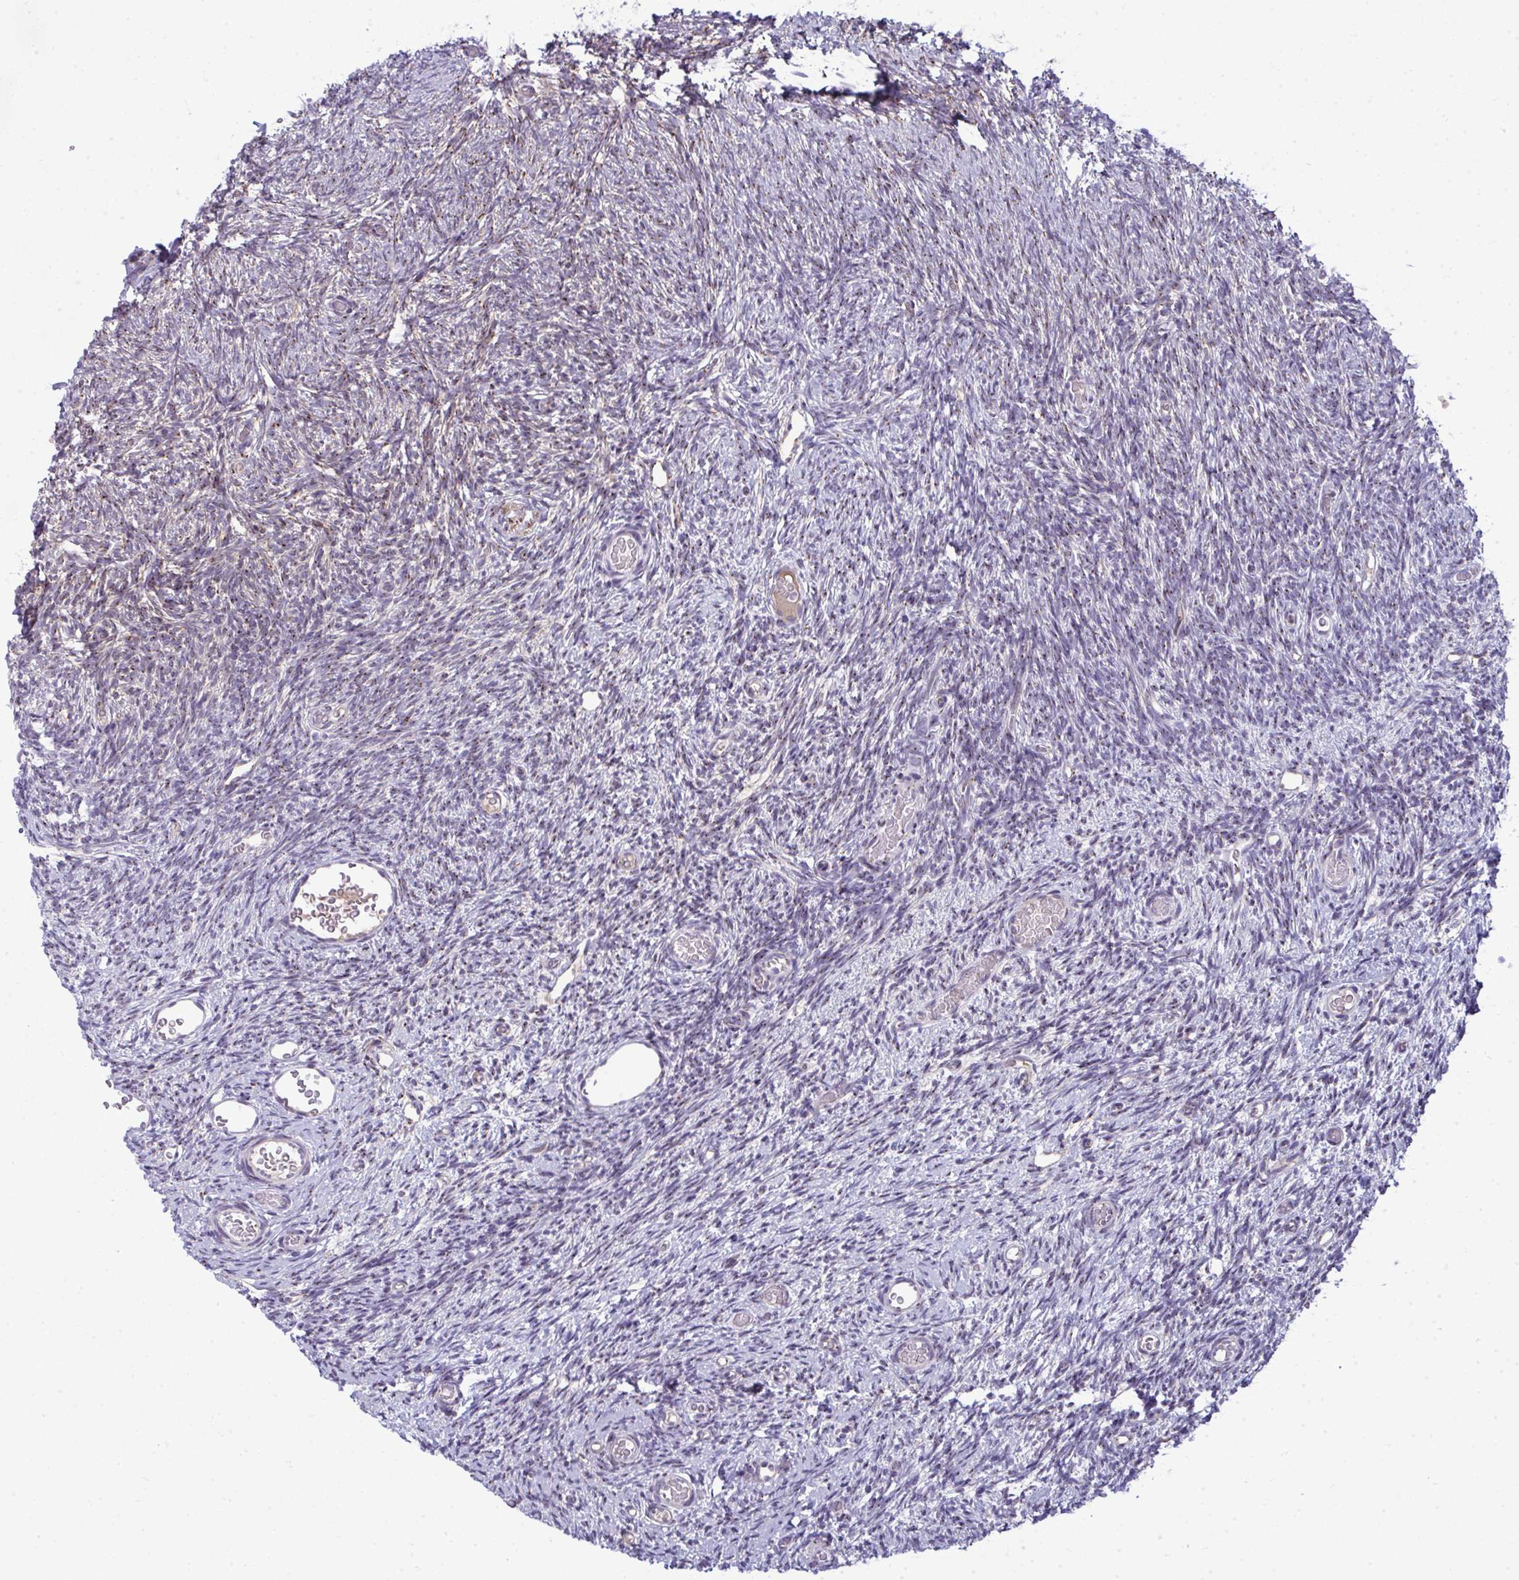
{"staining": {"intensity": "negative", "quantity": "none", "location": "none"}, "tissue": "ovary", "cell_type": "Ovarian stroma cells", "image_type": "normal", "snomed": [{"axis": "morphology", "description": "Normal tissue, NOS"}, {"axis": "topography", "description": "Ovary"}], "caption": "DAB (3,3'-diaminobenzidine) immunohistochemical staining of normal ovary demonstrates no significant positivity in ovarian stroma cells.", "gene": "DTX4", "patient": {"sex": "female", "age": 39}}